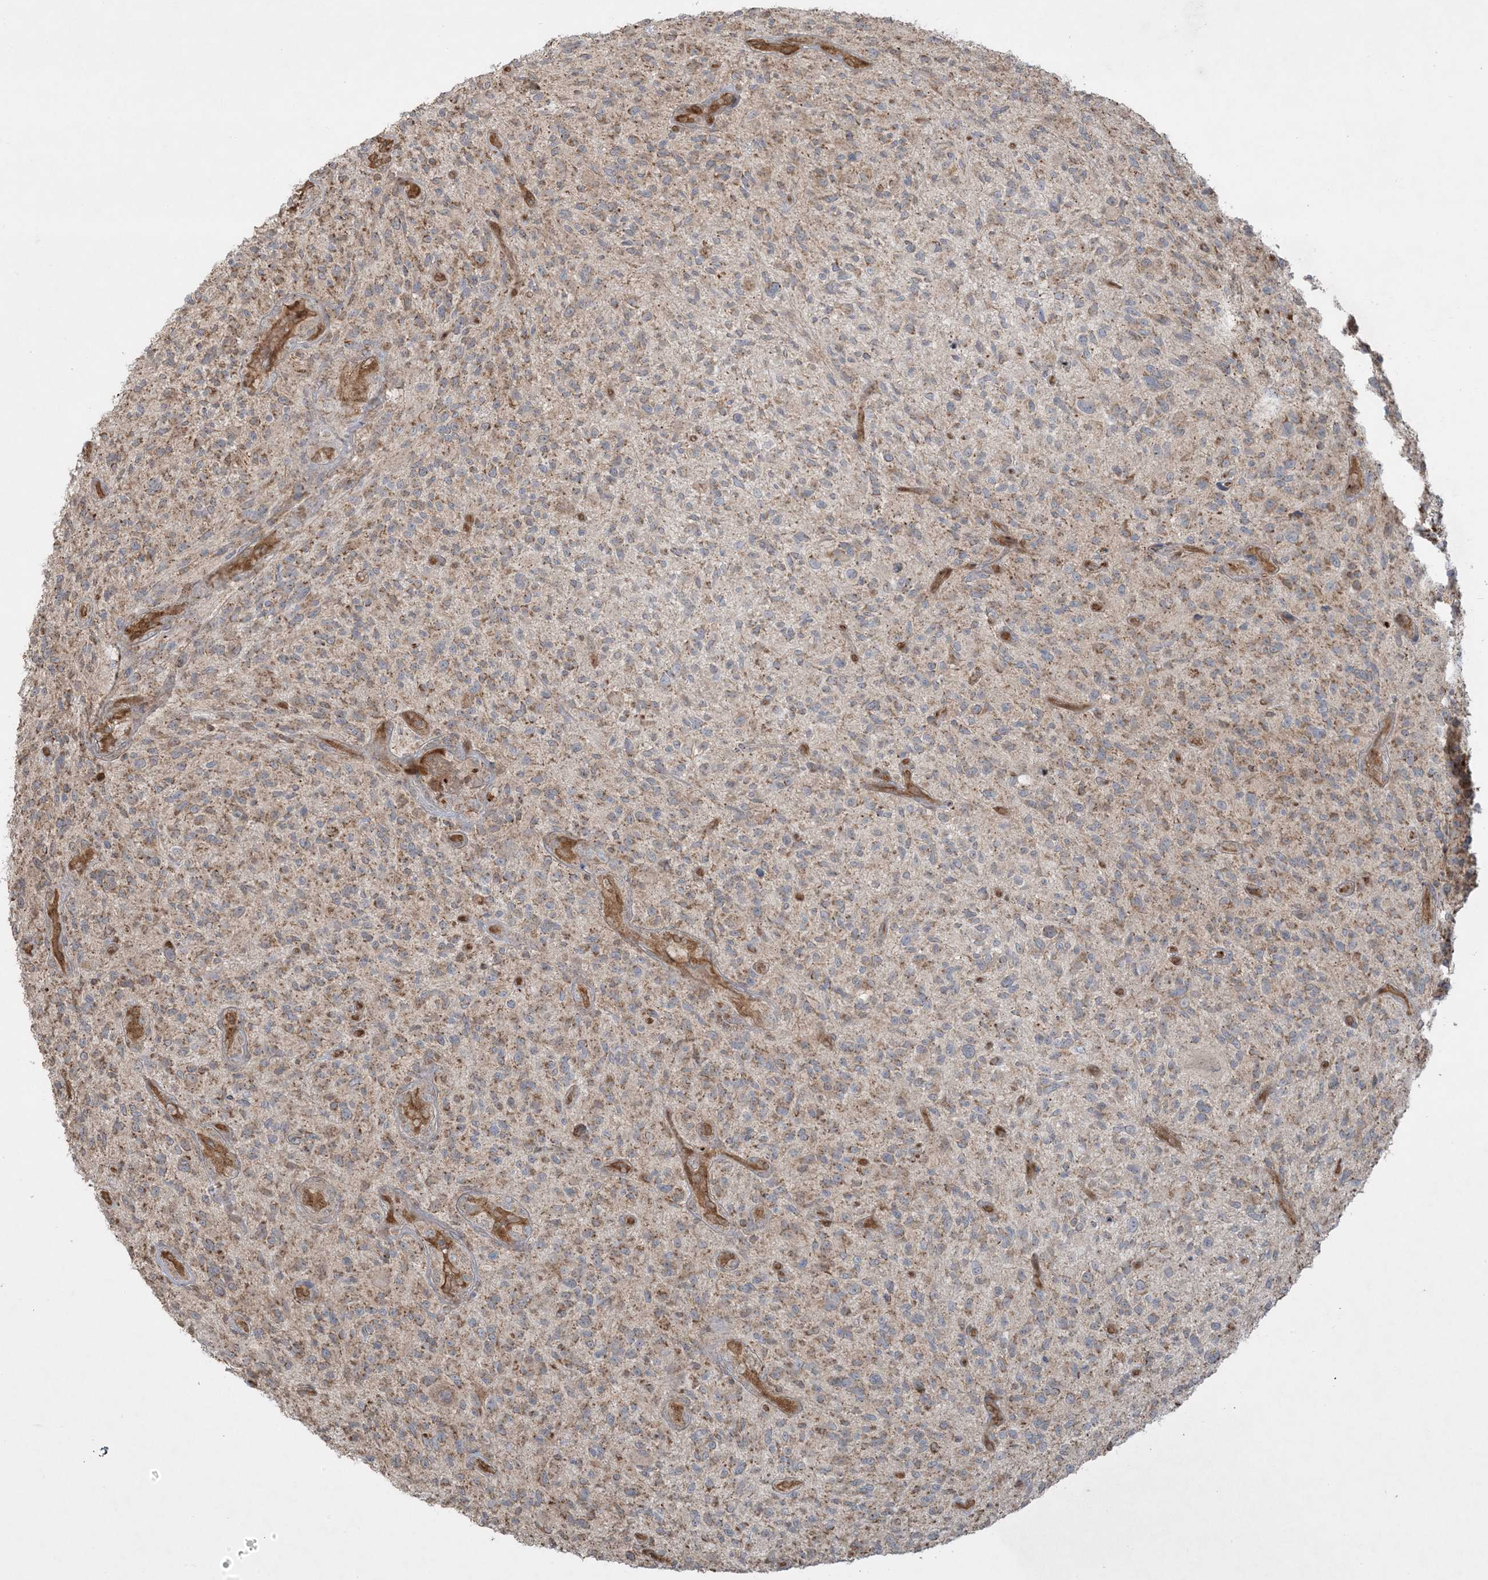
{"staining": {"intensity": "weak", "quantity": ">75%", "location": "cytoplasmic/membranous"}, "tissue": "glioma", "cell_type": "Tumor cells", "image_type": "cancer", "snomed": [{"axis": "morphology", "description": "Glioma, malignant, High grade"}, {"axis": "topography", "description": "Brain"}], "caption": "Immunohistochemistry (IHC) (DAB) staining of malignant glioma (high-grade) reveals weak cytoplasmic/membranous protein expression in approximately >75% of tumor cells.", "gene": "PPM1F", "patient": {"sex": "male", "age": 47}}